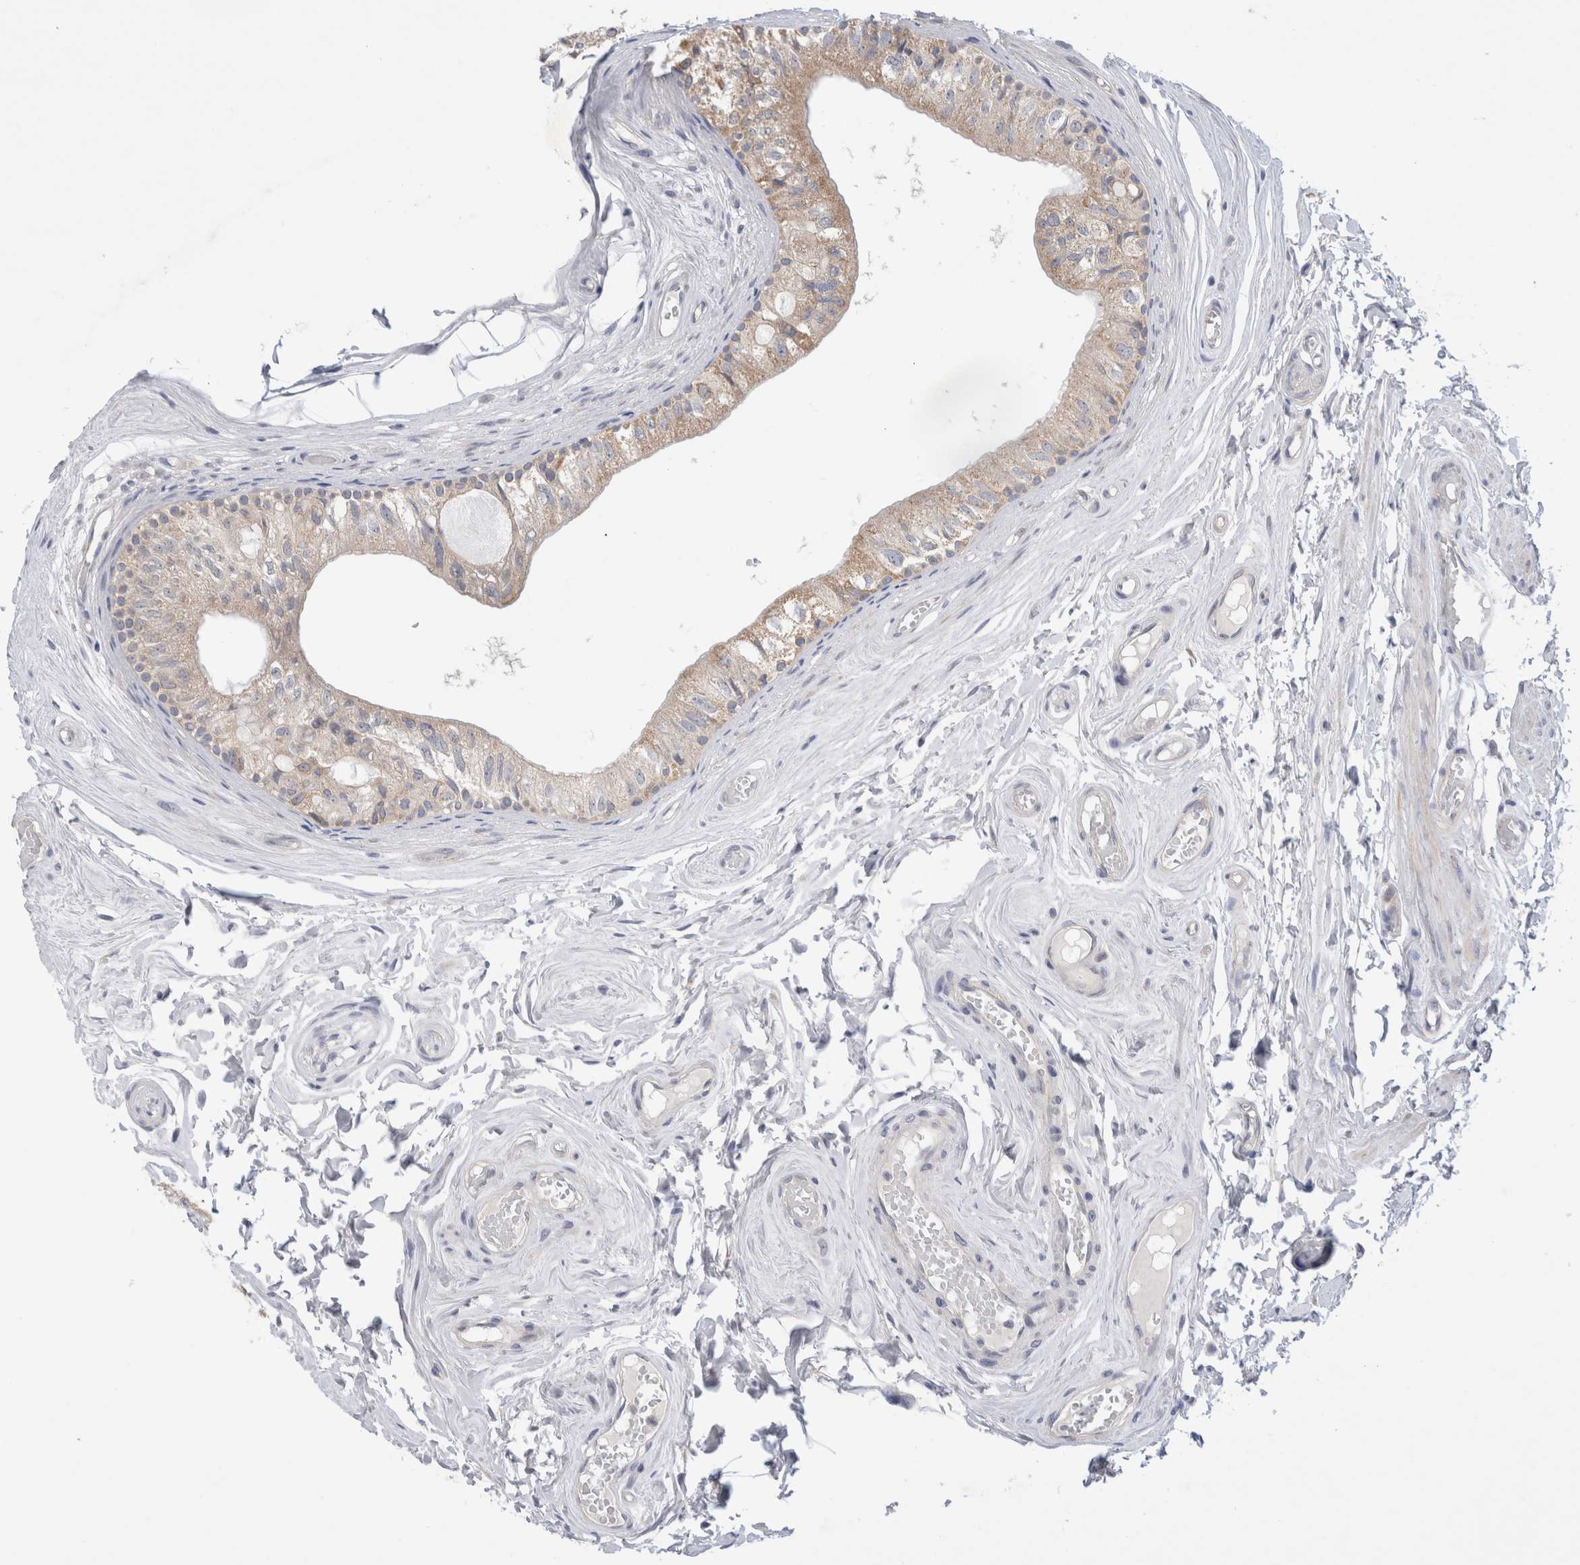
{"staining": {"intensity": "weak", "quantity": ">75%", "location": "cytoplasmic/membranous"}, "tissue": "epididymis", "cell_type": "Glandular cells", "image_type": "normal", "snomed": [{"axis": "morphology", "description": "Normal tissue, NOS"}, {"axis": "topography", "description": "Epididymis"}], "caption": "Immunohistochemical staining of normal epididymis shows low levels of weak cytoplasmic/membranous staining in about >75% of glandular cells. Nuclei are stained in blue.", "gene": "IFT74", "patient": {"sex": "male", "age": 79}}